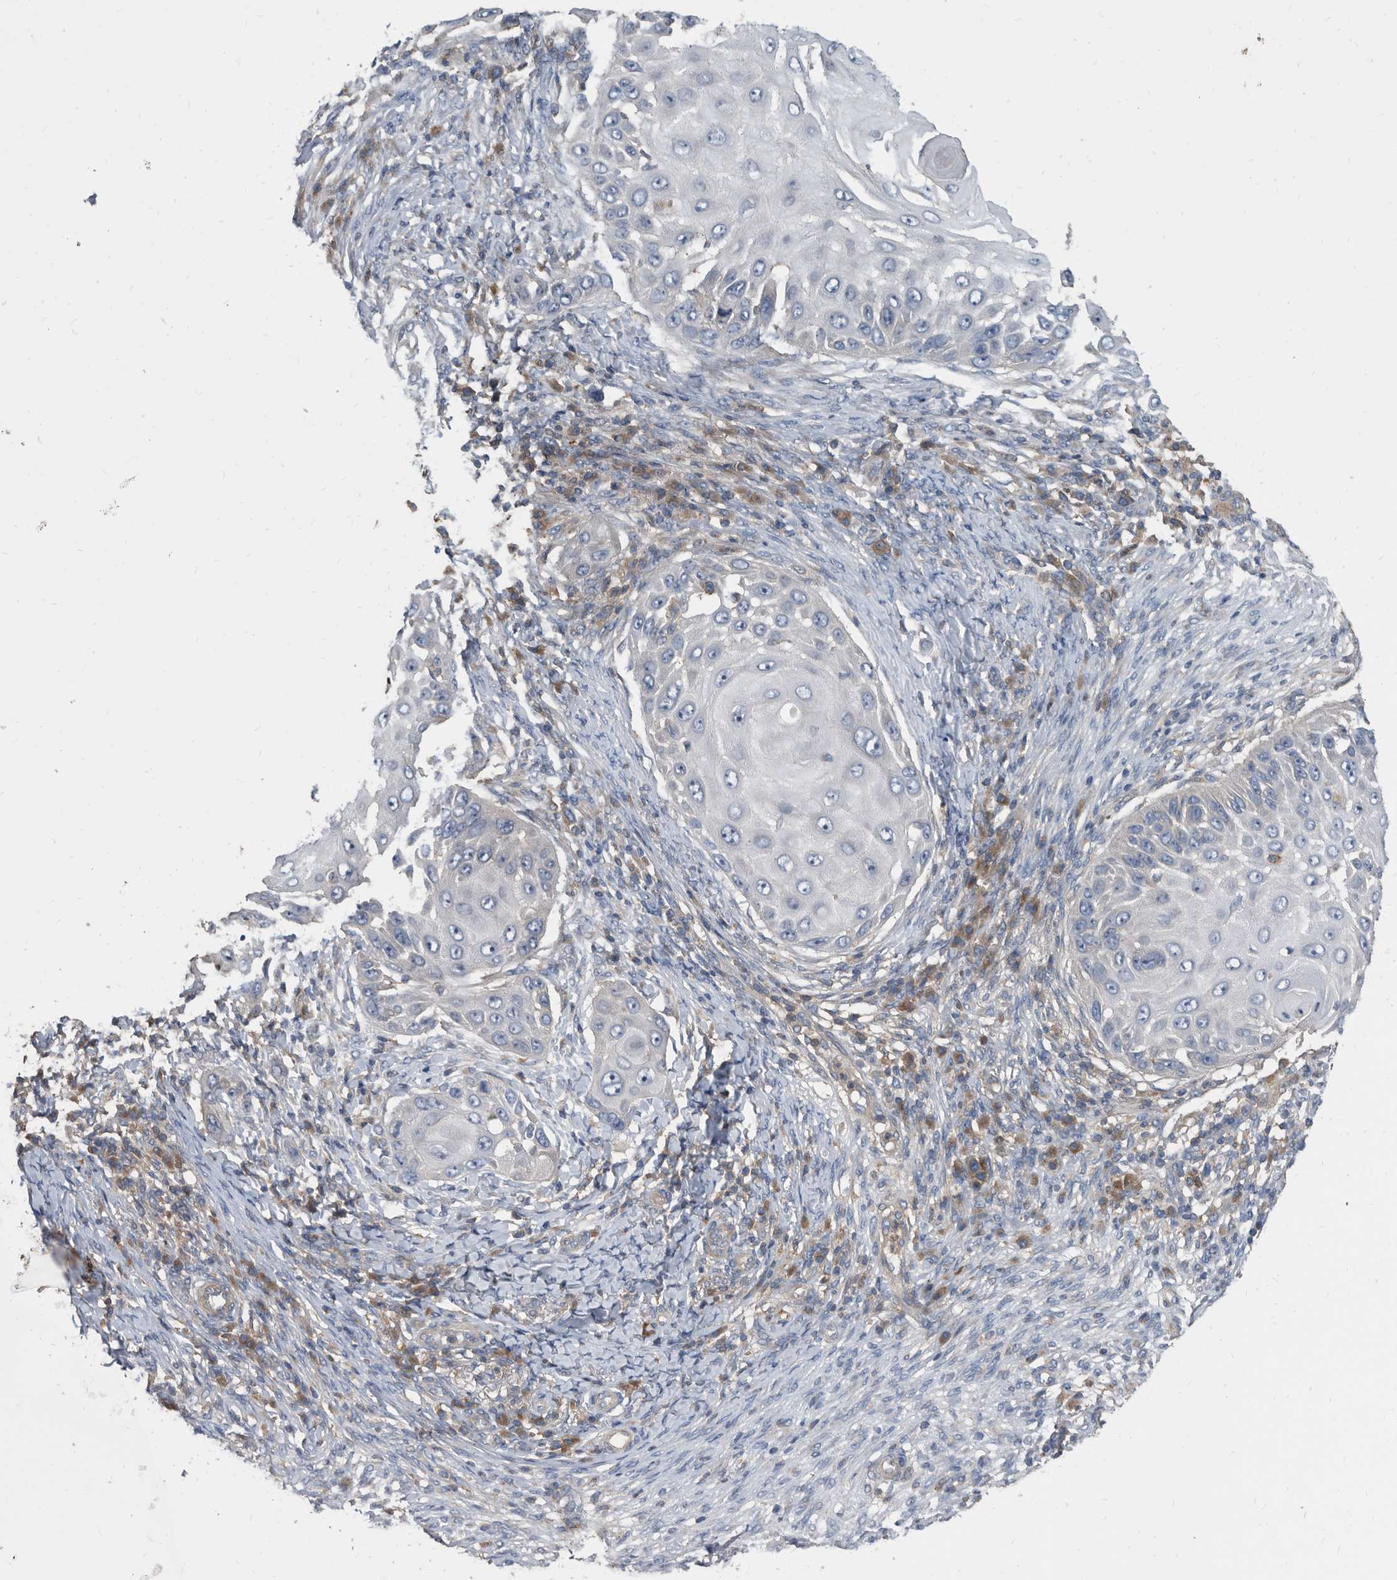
{"staining": {"intensity": "negative", "quantity": "none", "location": "none"}, "tissue": "skin cancer", "cell_type": "Tumor cells", "image_type": "cancer", "snomed": [{"axis": "morphology", "description": "Squamous cell carcinoma, NOS"}, {"axis": "topography", "description": "Skin"}], "caption": "Tumor cells are negative for brown protein staining in skin cancer.", "gene": "APEH", "patient": {"sex": "female", "age": 44}}